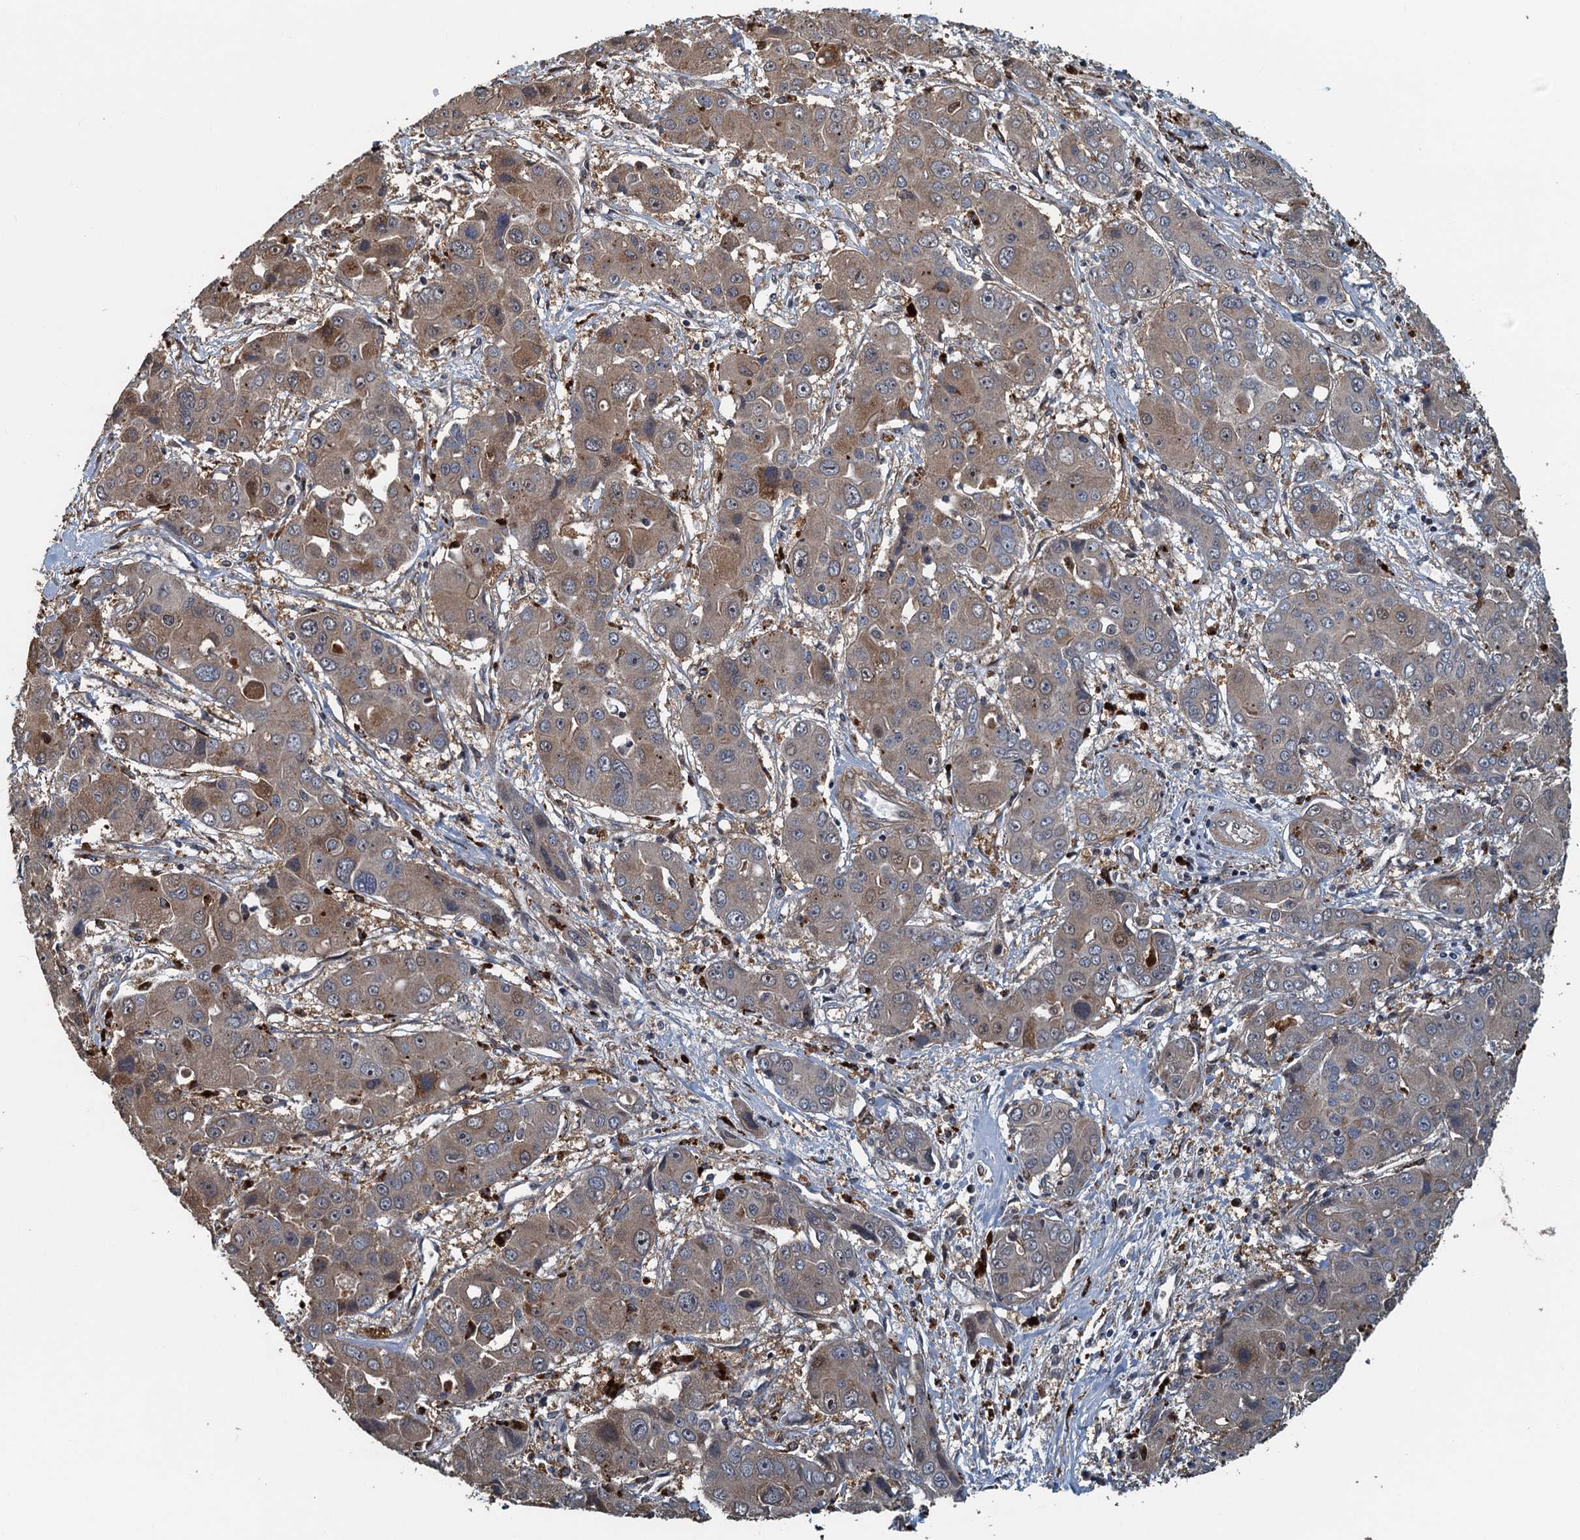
{"staining": {"intensity": "moderate", "quantity": ">75%", "location": "cytoplasmic/membranous"}, "tissue": "liver cancer", "cell_type": "Tumor cells", "image_type": "cancer", "snomed": [{"axis": "morphology", "description": "Cholangiocarcinoma"}, {"axis": "topography", "description": "Liver"}], "caption": "The immunohistochemical stain shows moderate cytoplasmic/membranous staining in tumor cells of liver cancer tissue.", "gene": "AGRN", "patient": {"sex": "male", "age": 67}}